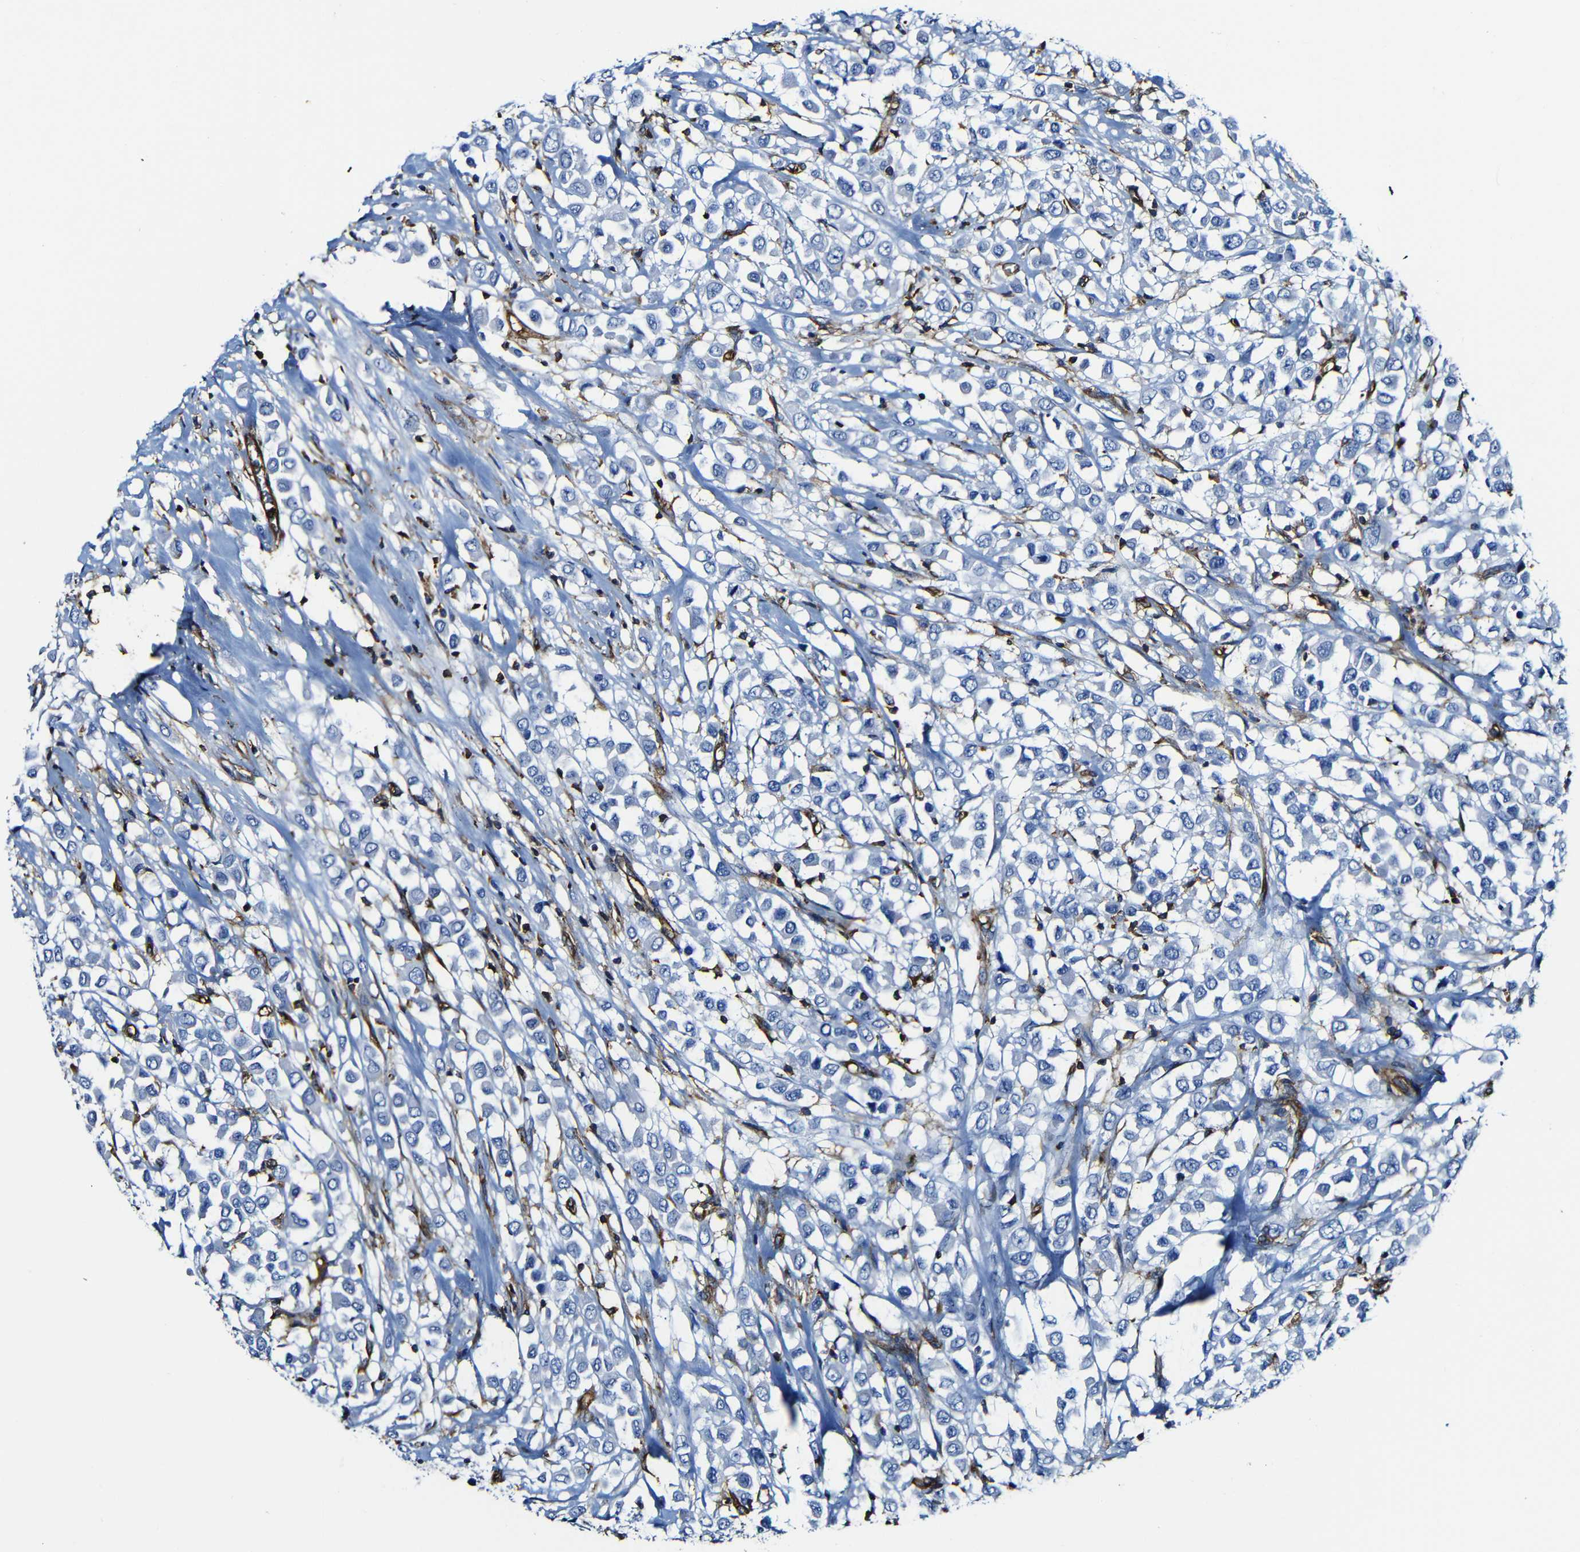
{"staining": {"intensity": "negative", "quantity": "none", "location": "none"}, "tissue": "breast cancer", "cell_type": "Tumor cells", "image_type": "cancer", "snomed": [{"axis": "morphology", "description": "Duct carcinoma"}, {"axis": "topography", "description": "Breast"}], "caption": "Tumor cells show no significant expression in breast cancer (invasive ductal carcinoma).", "gene": "MSN", "patient": {"sex": "female", "age": 61}}